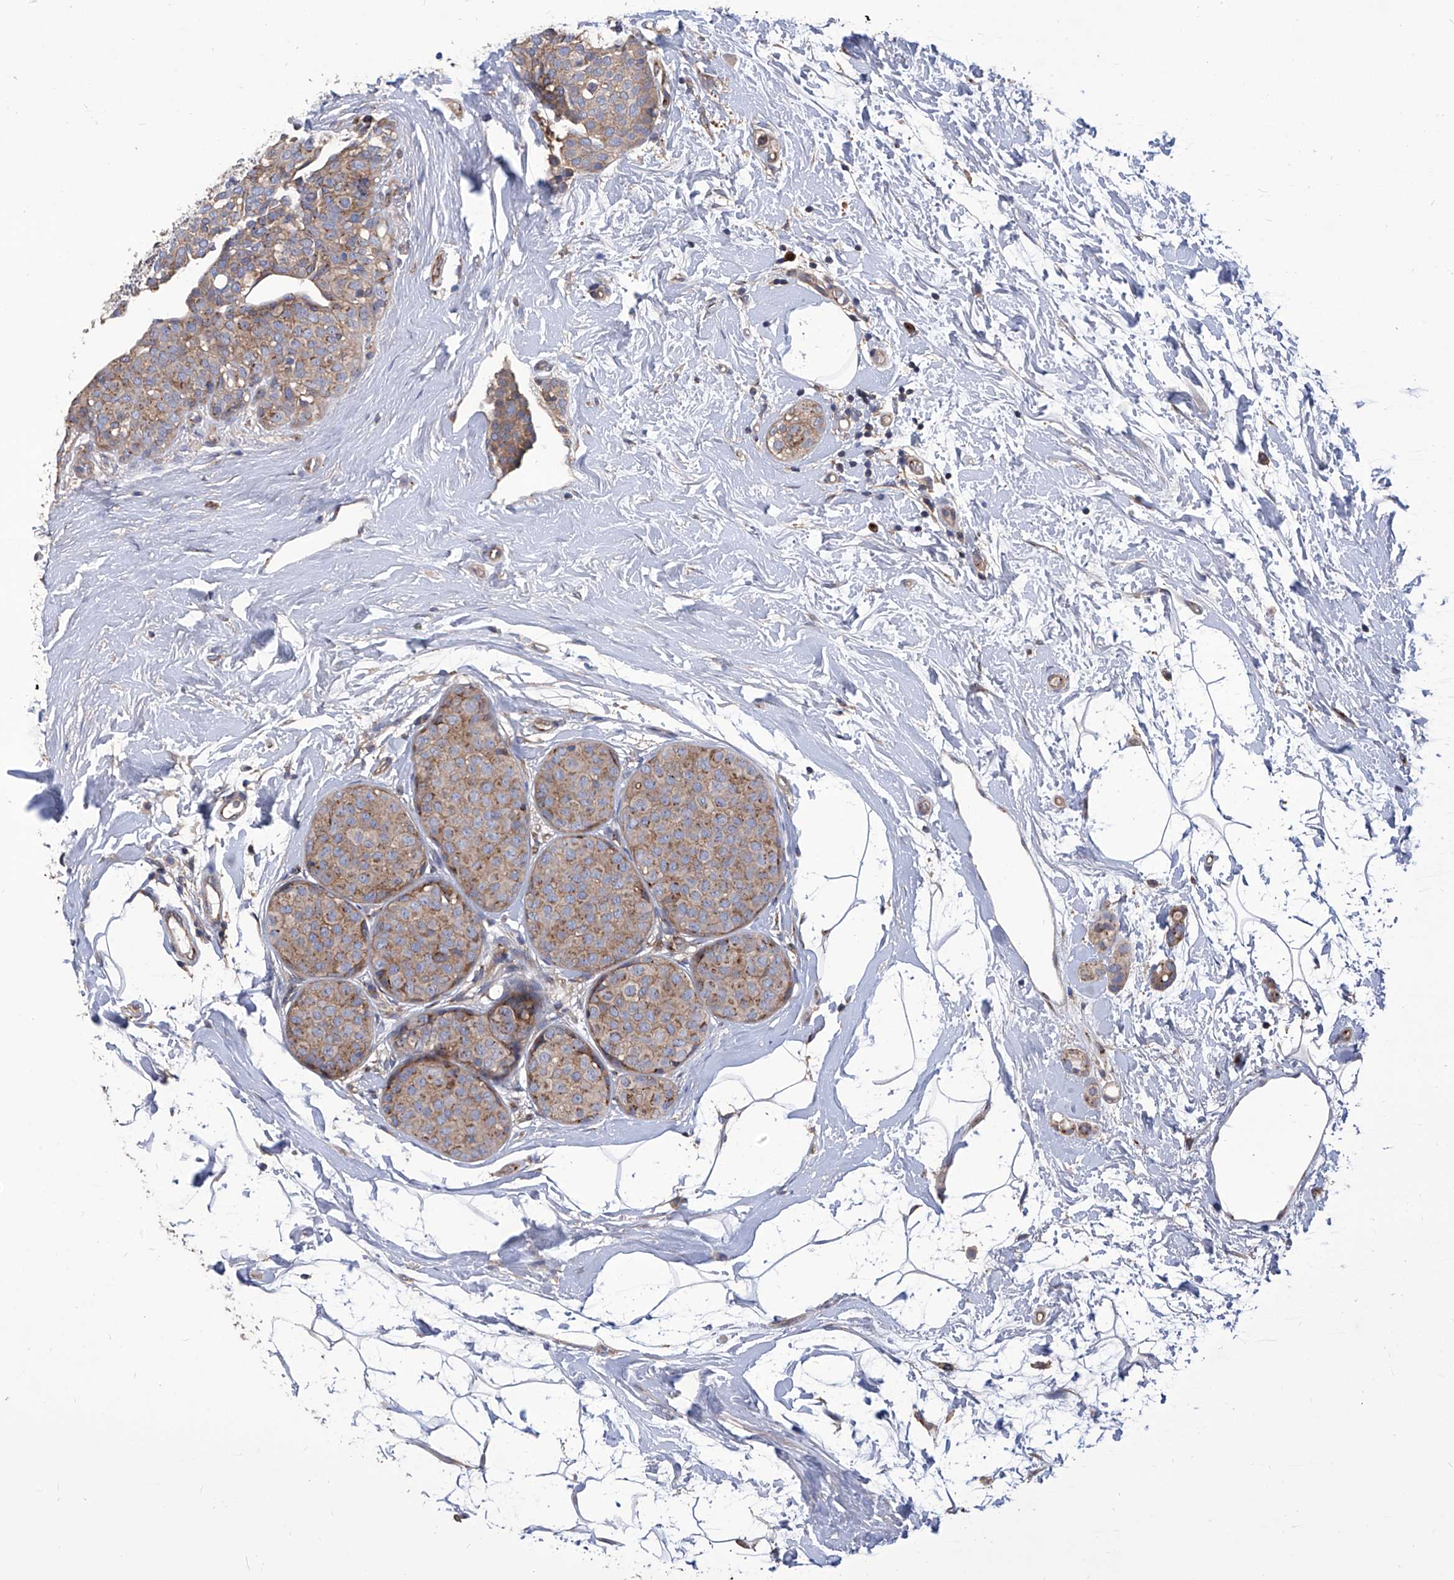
{"staining": {"intensity": "moderate", "quantity": ">75%", "location": "cytoplasmic/membranous"}, "tissue": "breast cancer", "cell_type": "Tumor cells", "image_type": "cancer", "snomed": [{"axis": "morphology", "description": "Lobular carcinoma, in situ"}, {"axis": "morphology", "description": "Lobular carcinoma"}, {"axis": "topography", "description": "Breast"}], "caption": "This is a photomicrograph of immunohistochemistry (IHC) staining of lobular carcinoma in situ (breast), which shows moderate staining in the cytoplasmic/membranous of tumor cells.", "gene": "TJAP1", "patient": {"sex": "female", "age": 41}}